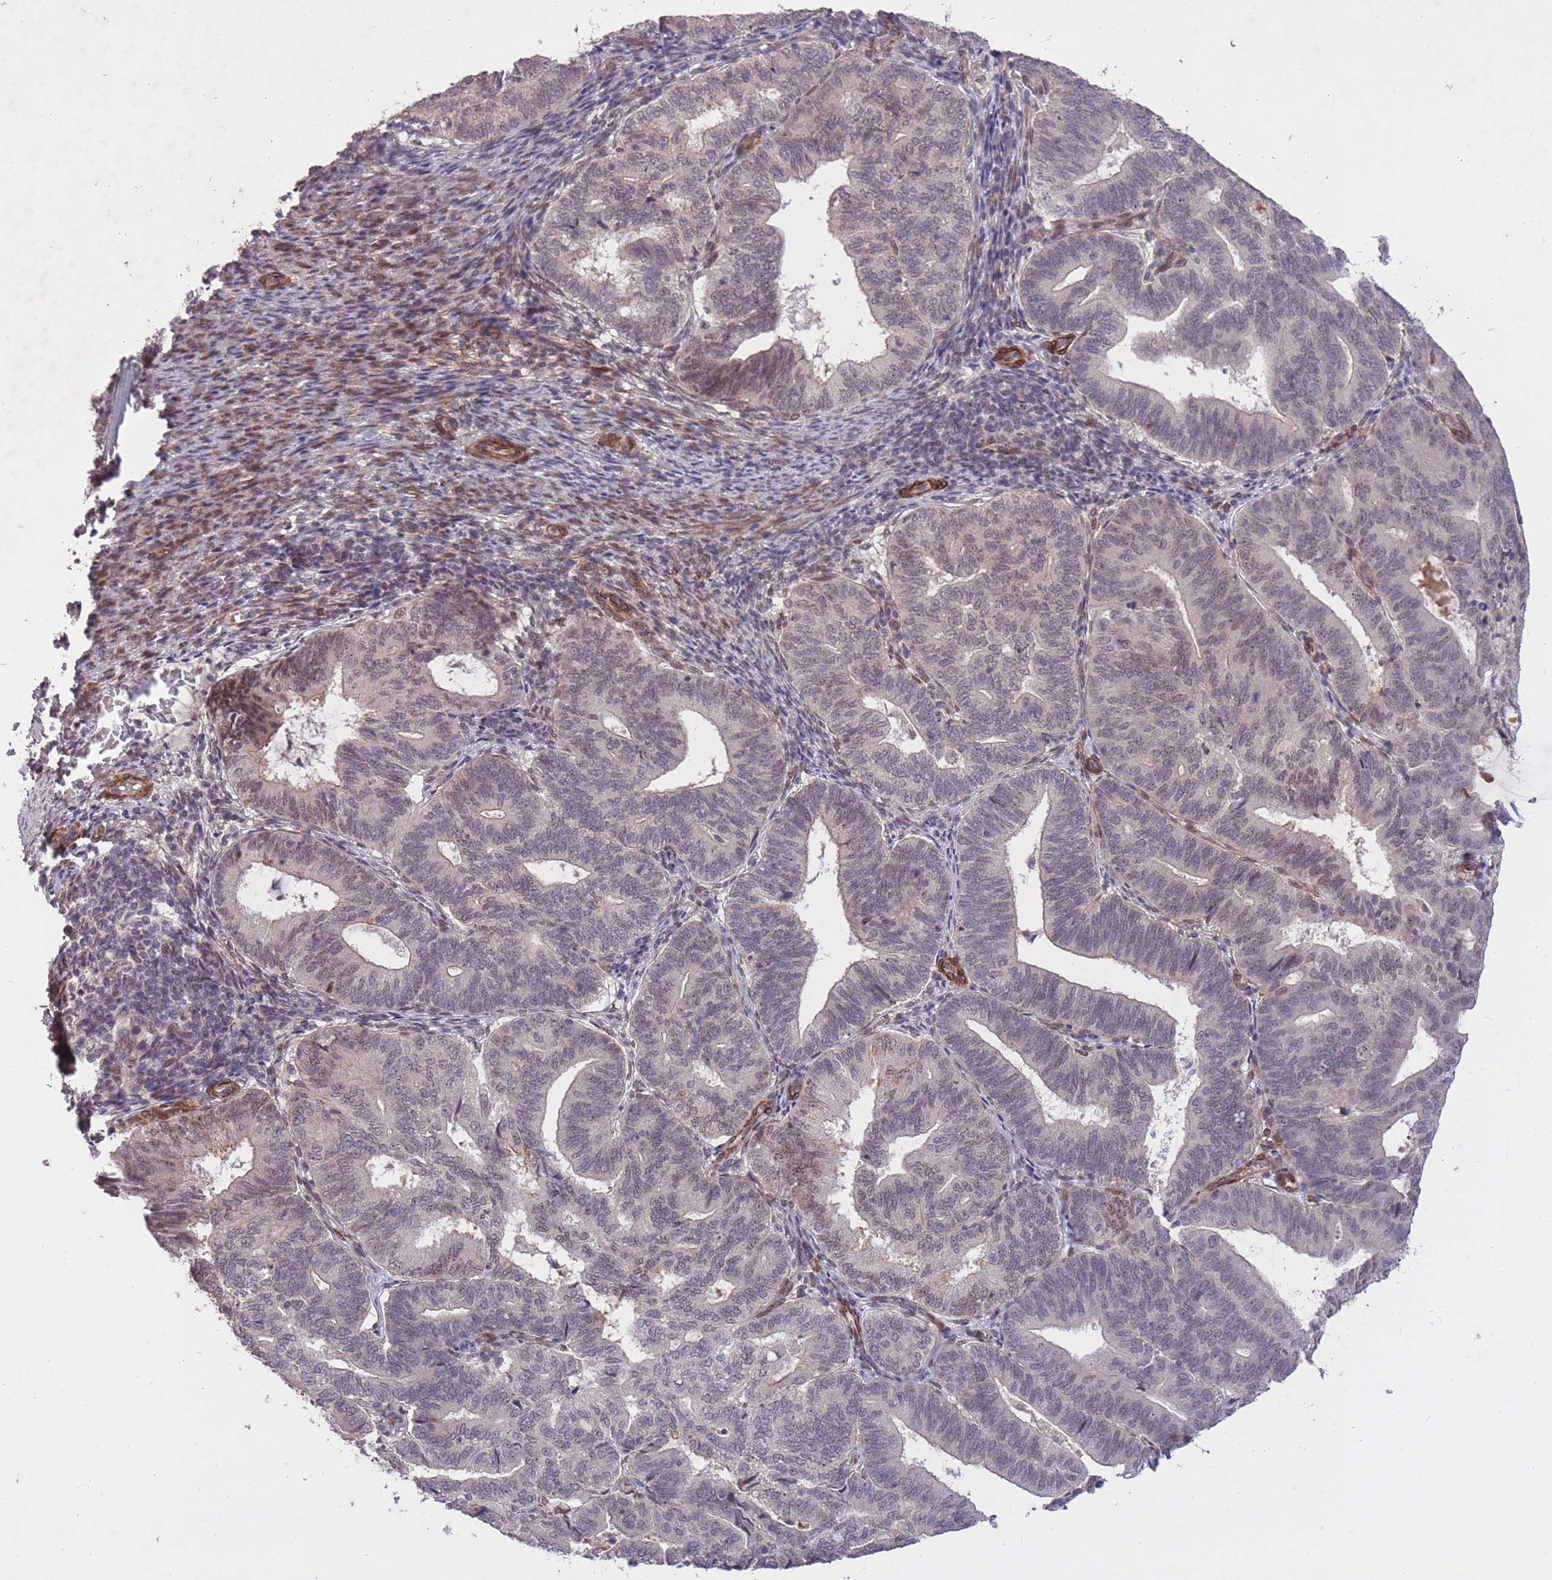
{"staining": {"intensity": "weak", "quantity": "<25%", "location": "nuclear"}, "tissue": "endometrial cancer", "cell_type": "Tumor cells", "image_type": "cancer", "snomed": [{"axis": "morphology", "description": "Adenocarcinoma, NOS"}, {"axis": "topography", "description": "Endometrium"}], "caption": "IHC micrograph of endometrial cancer (adenocarcinoma) stained for a protein (brown), which displays no positivity in tumor cells.", "gene": "CBX6", "patient": {"sex": "female", "age": 70}}